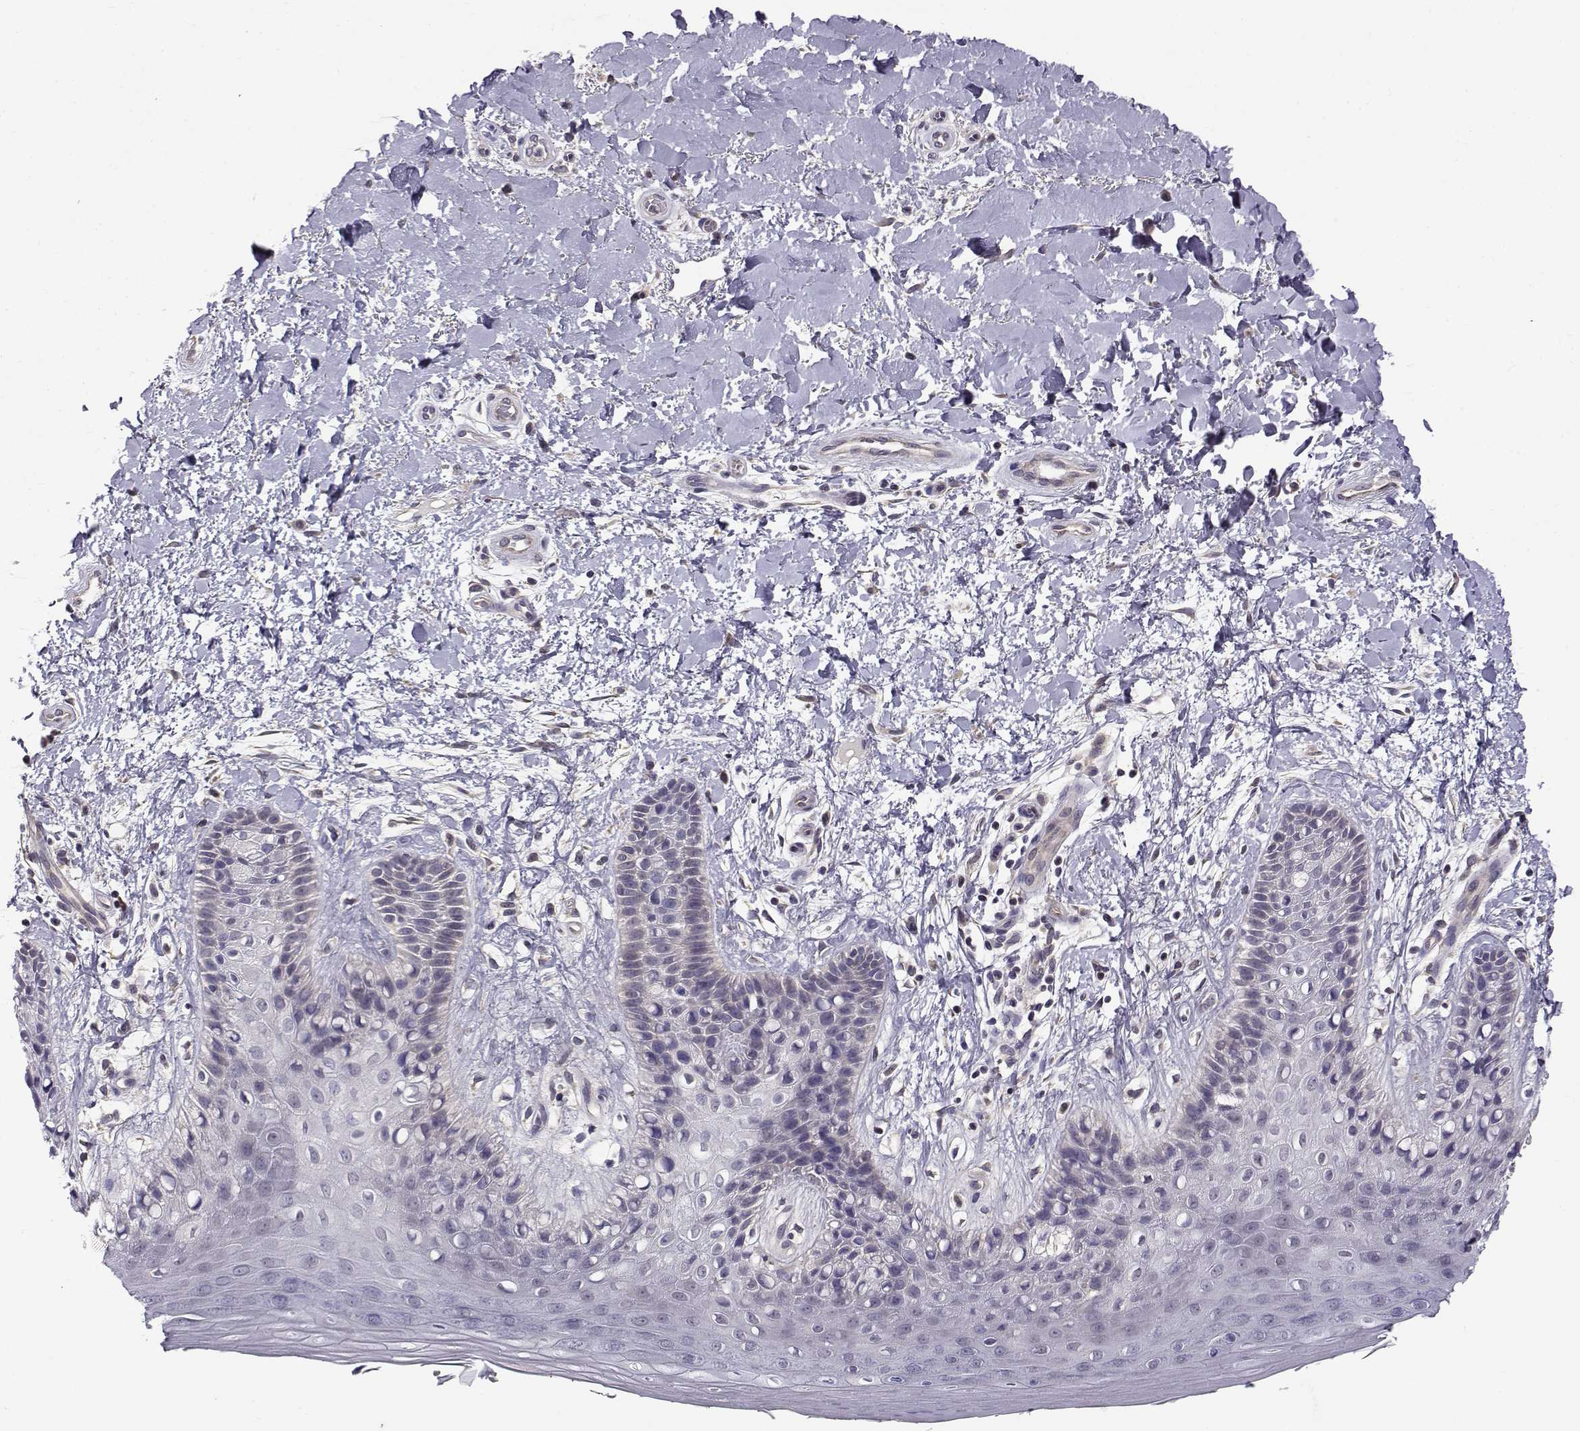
{"staining": {"intensity": "negative", "quantity": "none", "location": "none"}, "tissue": "skin", "cell_type": "Epidermal cells", "image_type": "normal", "snomed": [{"axis": "morphology", "description": "Normal tissue, NOS"}, {"axis": "topography", "description": "Anal"}], "caption": "This is a image of immunohistochemistry staining of benign skin, which shows no expression in epidermal cells.", "gene": "PEX5L", "patient": {"sex": "male", "age": 36}}